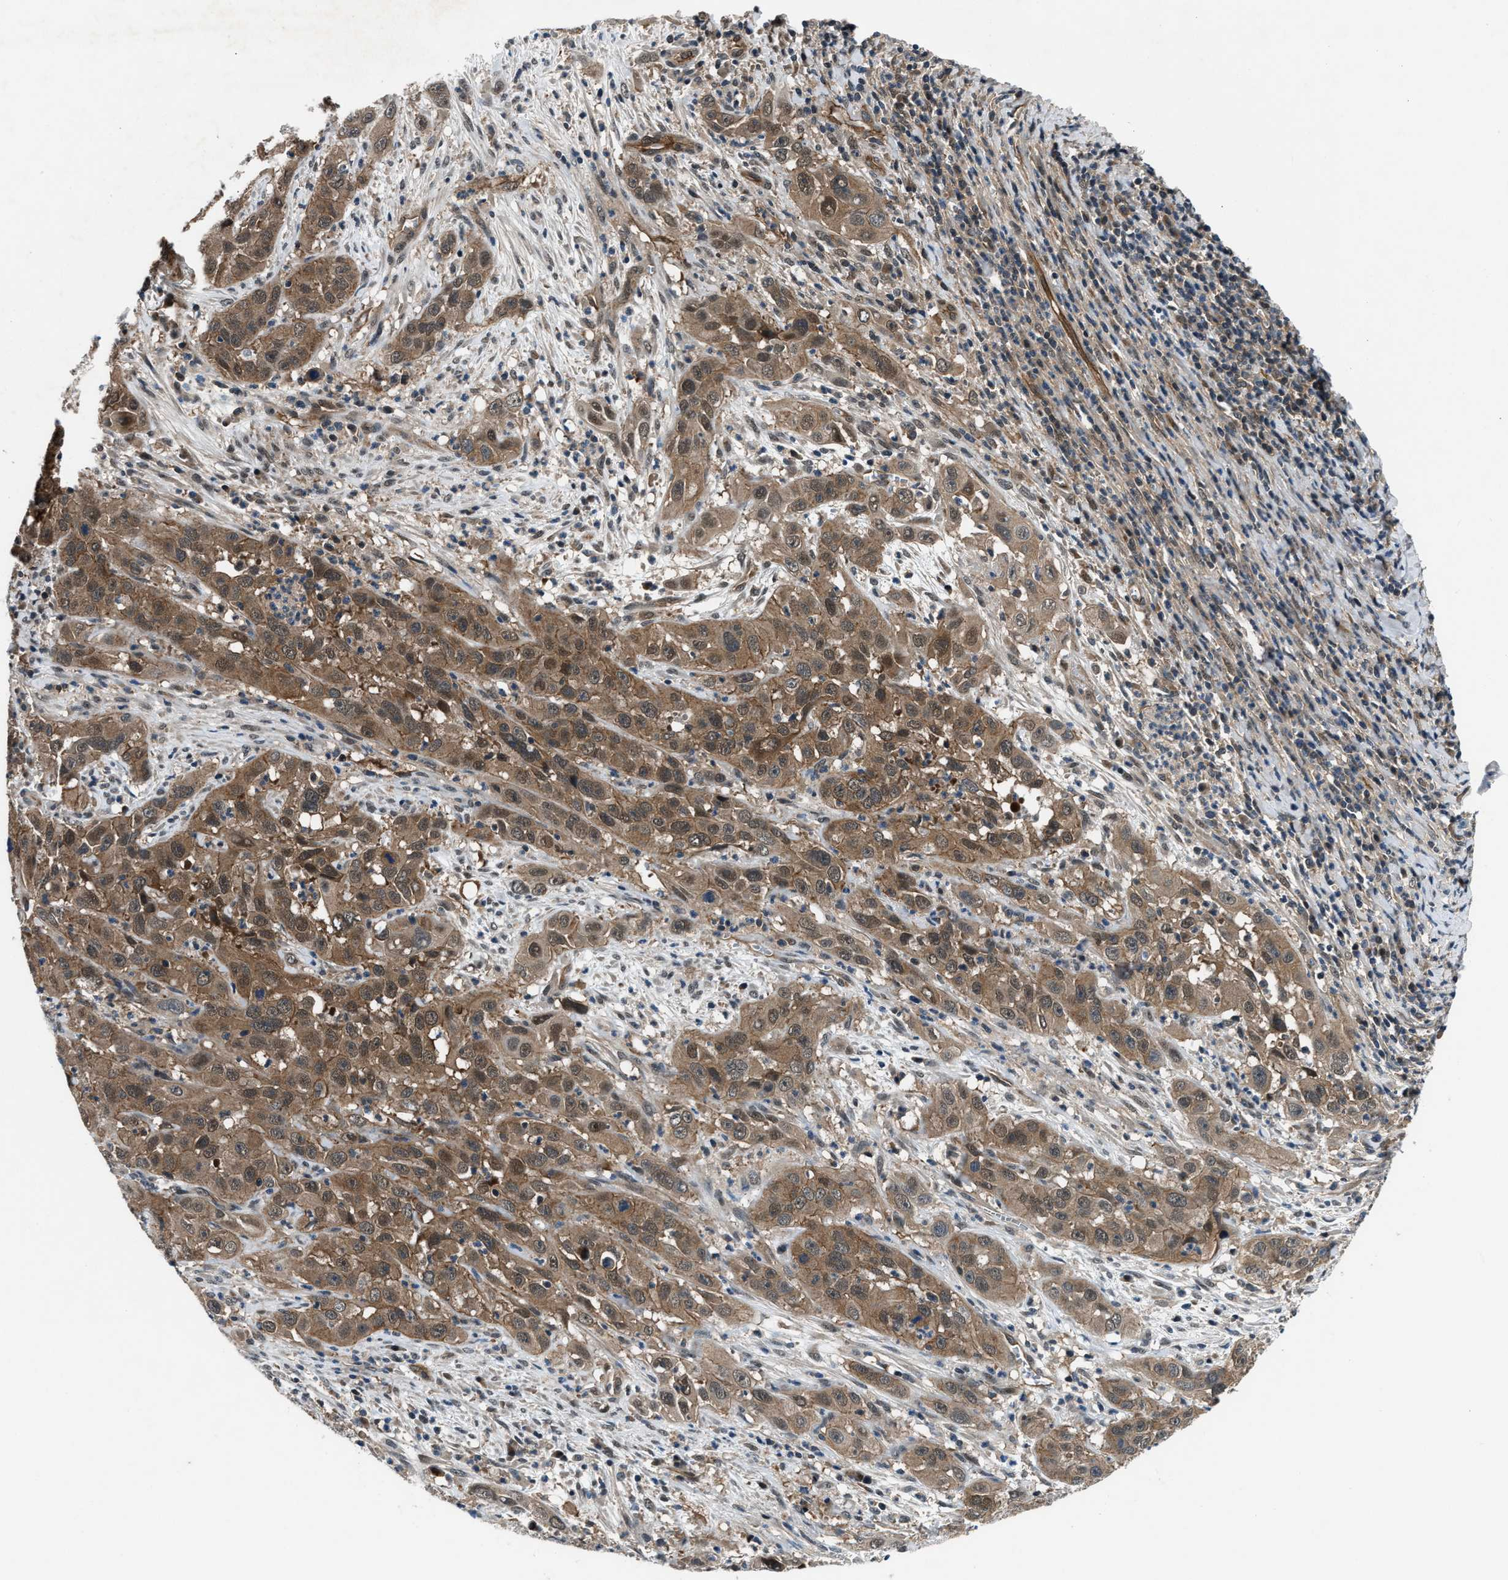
{"staining": {"intensity": "moderate", "quantity": ">75%", "location": "cytoplasmic/membranous"}, "tissue": "cervical cancer", "cell_type": "Tumor cells", "image_type": "cancer", "snomed": [{"axis": "morphology", "description": "Squamous cell carcinoma, NOS"}, {"axis": "topography", "description": "Cervix"}], "caption": "IHC photomicrograph of neoplastic tissue: human cervical squamous cell carcinoma stained using IHC reveals medium levels of moderate protein expression localized specifically in the cytoplasmic/membranous of tumor cells, appearing as a cytoplasmic/membranous brown color.", "gene": "COPS2", "patient": {"sex": "female", "age": 32}}